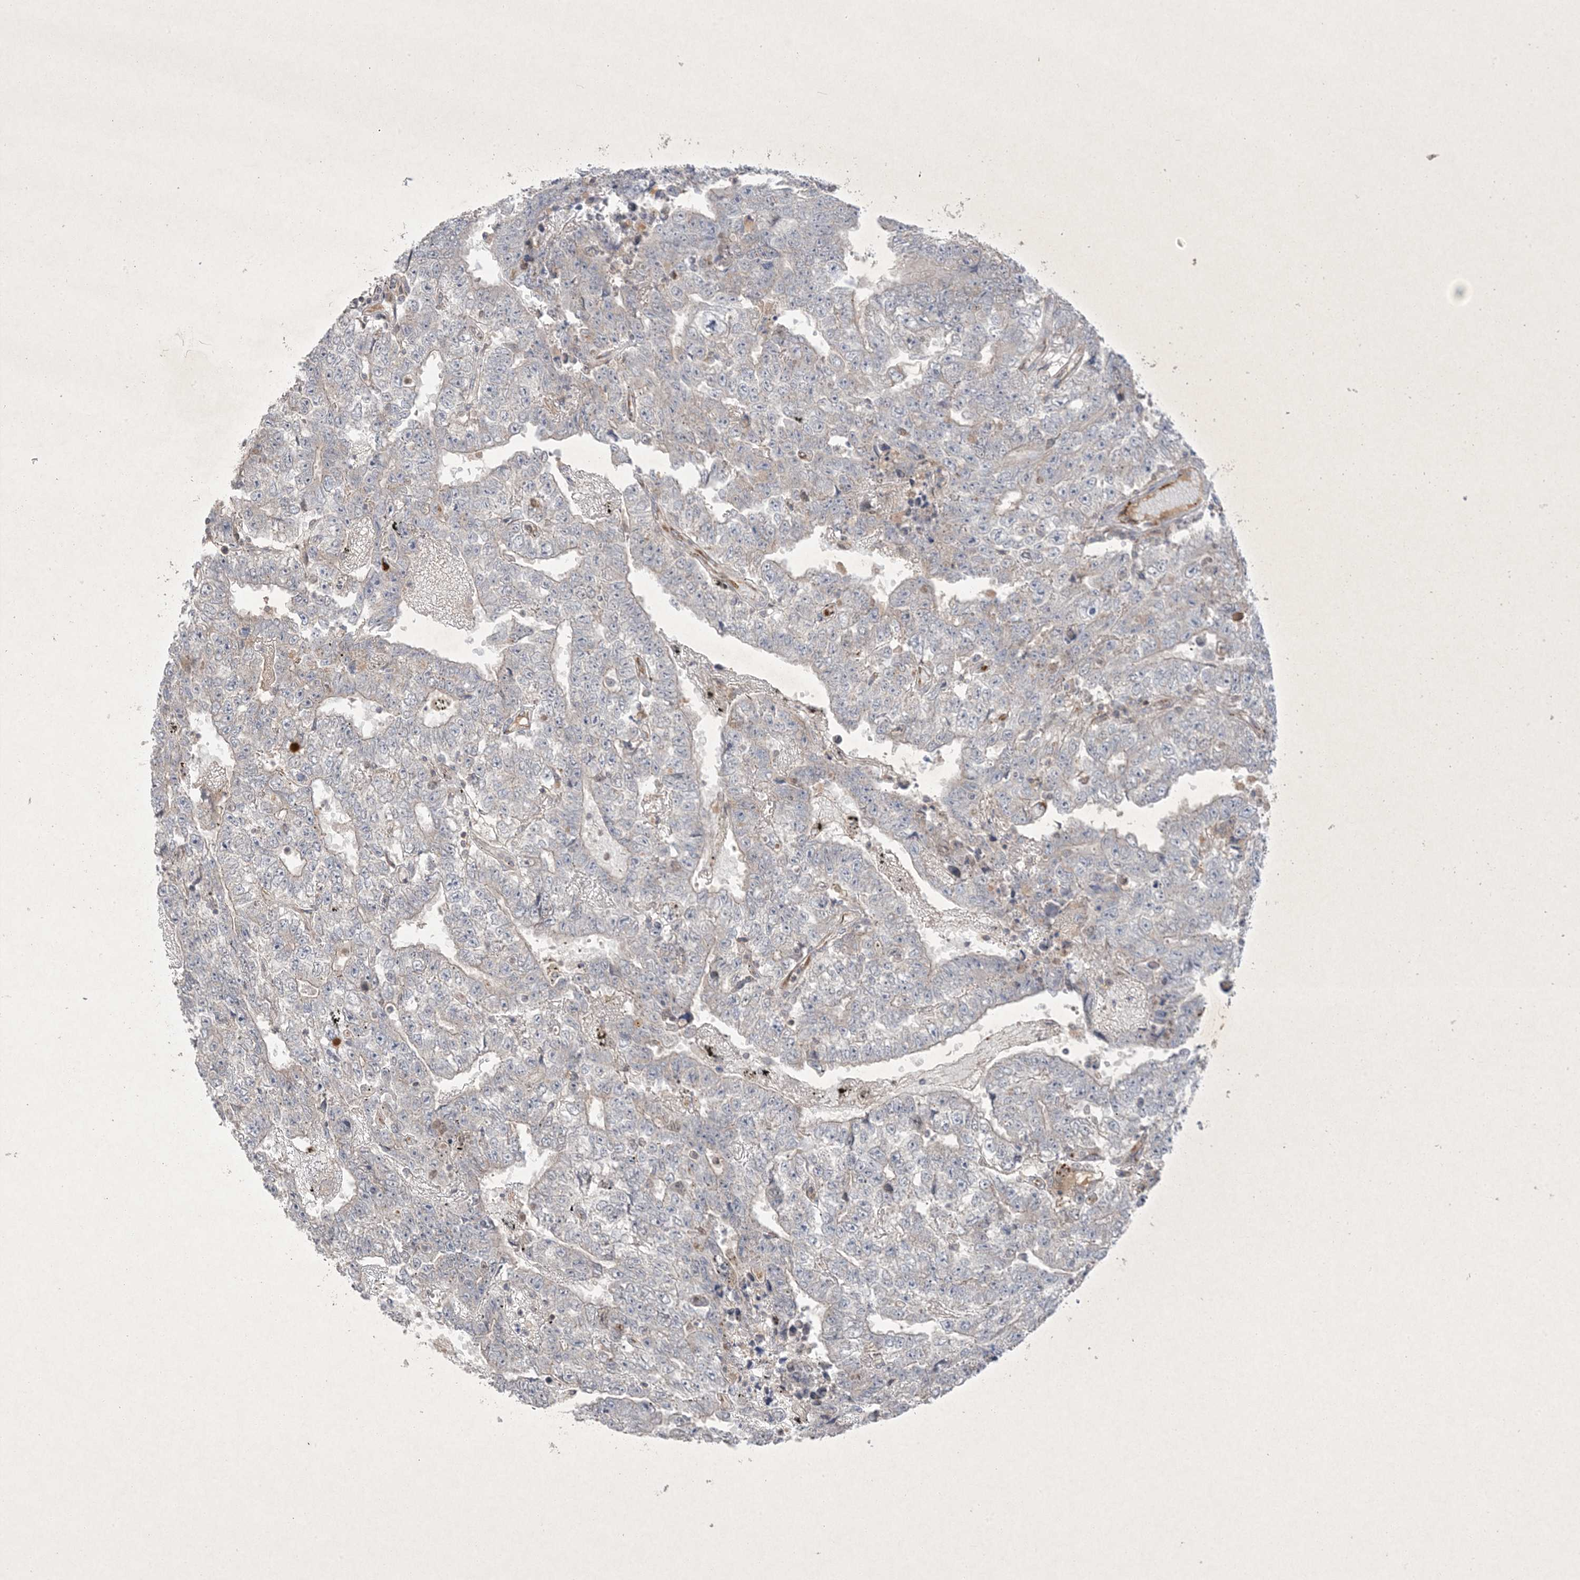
{"staining": {"intensity": "negative", "quantity": "none", "location": "none"}, "tissue": "testis cancer", "cell_type": "Tumor cells", "image_type": "cancer", "snomed": [{"axis": "morphology", "description": "Carcinoma, Embryonal, NOS"}, {"axis": "topography", "description": "Testis"}], "caption": "Testis embryonal carcinoma was stained to show a protein in brown. There is no significant staining in tumor cells.", "gene": "PRSS36", "patient": {"sex": "male", "age": 25}}